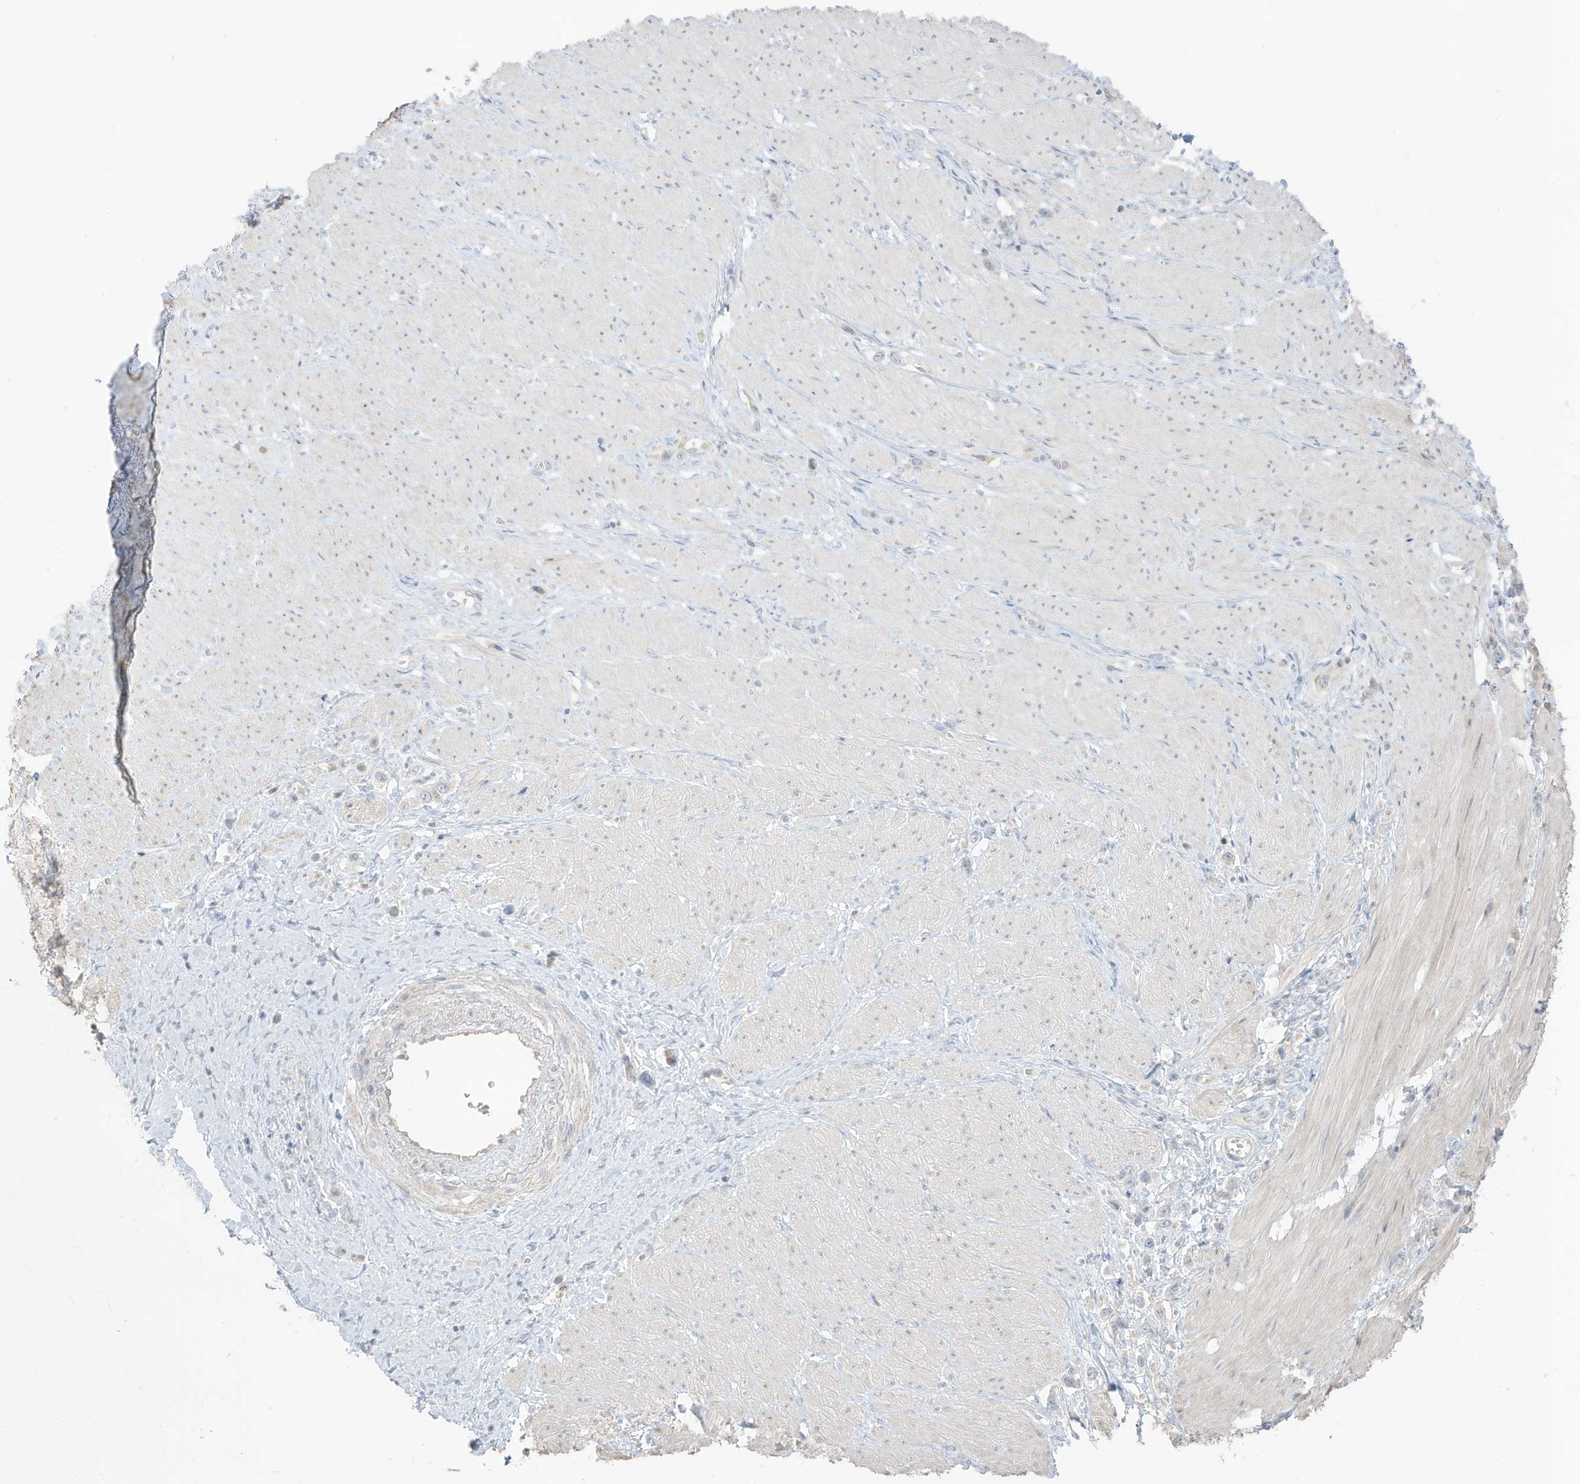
{"staining": {"intensity": "negative", "quantity": "none", "location": "none"}, "tissue": "stomach cancer", "cell_type": "Tumor cells", "image_type": "cancer", "snomed": [{"axis": "morphology", "description": "Adenocarcinoma, NOS"}, {"axis": "topography", "description": "Stomach"}], "caption": "DAB immunohistochemical staining of adenocarcinoma (stomach) displays no significant positivity in tumor cells. (DAB immunohistochemistry (IHC) visualized using brightfield microscopy, high magnification).", "gene": "ASPRV1", "patient": {"sex": "female", "age": 65}}